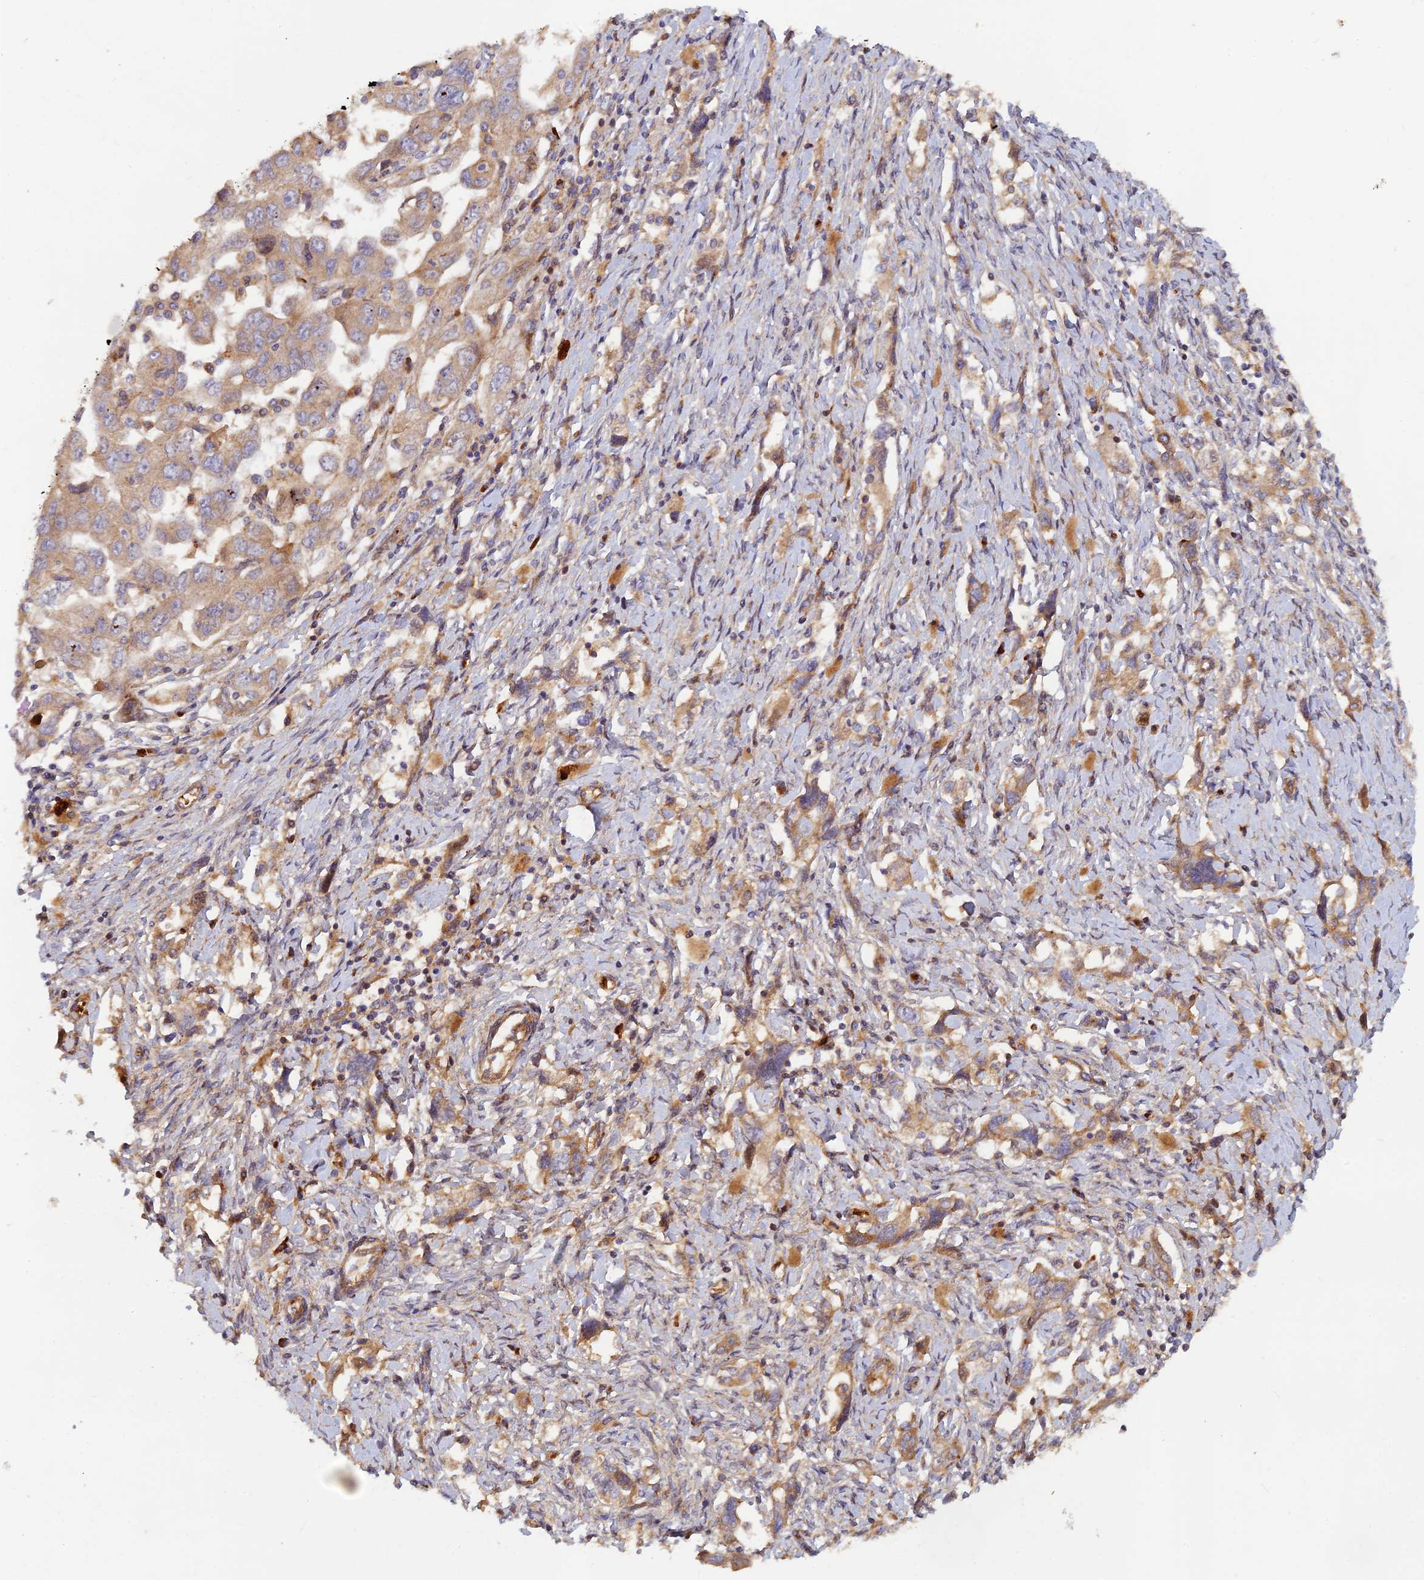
{"staining": {"intensity": "moderate", "quantity": ">75%", "location": "cytoplasmic/membranous"}, "tissue": "ovarian cancer", "cell_type": "Tumor cells", "image_type": "cancer", "snomed": [{"axis": "morphology", "description": "Carcinoma, NOS"}, {"axis": "morphology", "description": "Cystadenocarcinoma, serous, NOS"}, {"axis": "topography", "description": "Ovary"}], "caption": "Immunohistochemistry (IHC) (DAB (3,3'-diaminobenzidine)) staining of human ovarian serous cystadenocarcinoma shows moderate cytoplasmic/membranous protein staining in about >75% of tumor cells. Using DAB (brown) and hematoxylin (blue) stains, captured at high magnification using brightfield microscopy.", "gene": "GMCL1", "patient": {"sex": "female", "age": 69}}